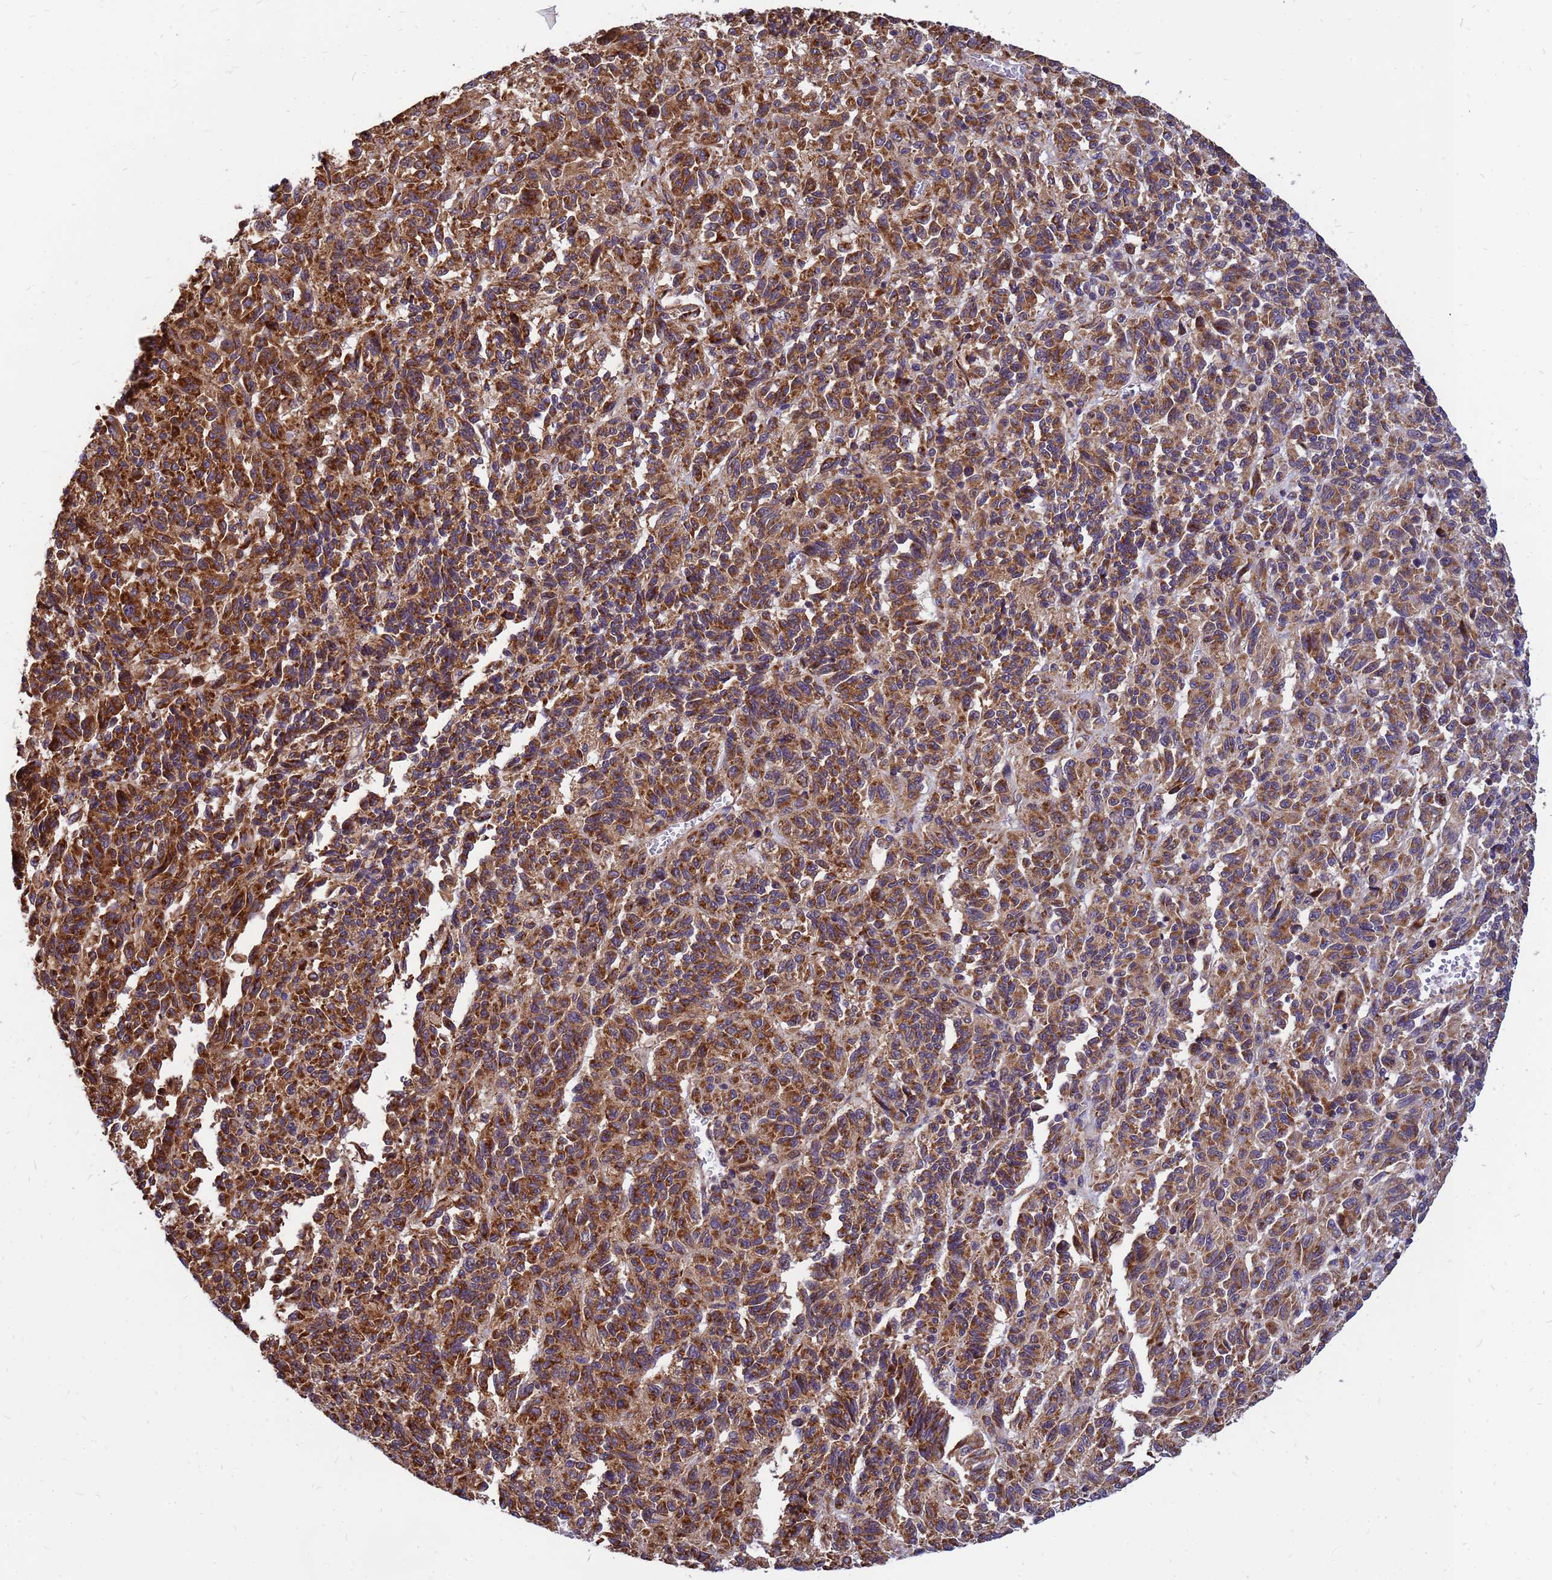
{"staining": {"intensity": "strong", "quantity": ">75%", "location": "cytoplasmic/membranous"}, "tissue": "melanoma", "cell_type": "Tumor cells", "image_type": "cancer", "snomed": [{"axis": "morphology", "description": "Malignant melanoma, Metastatic site"}, {"axis": "topography", "description": "Lung"}], "caption": "Melanoma stained for a protein demonstrates strong cytoplasmic/membranous positivity in tumor cells.", "gene": "RPL8", "patient": {"sex": "male", "age": 64}}